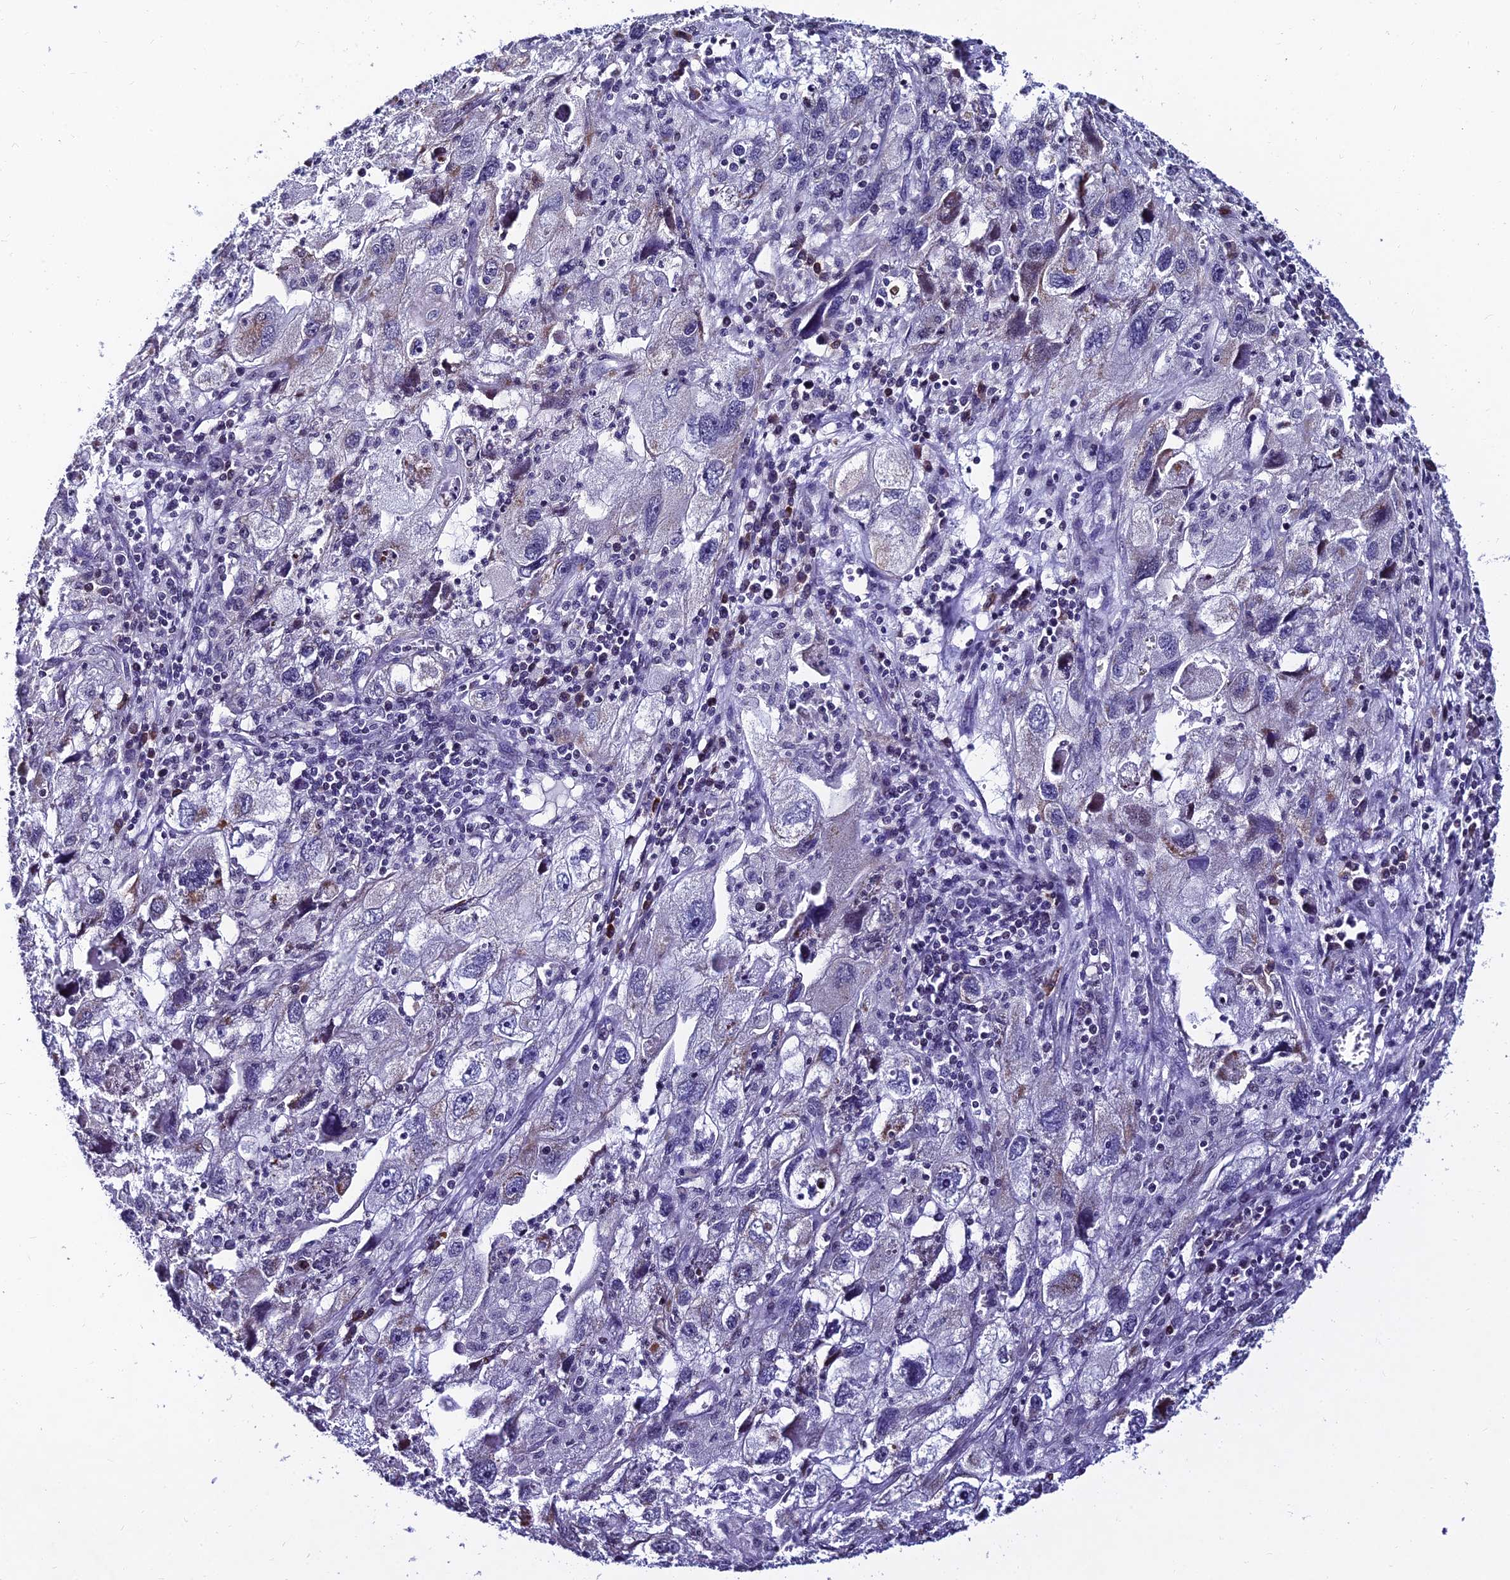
{"staining": {"intensity": "negative", "quantity": "none", "location": "none"}, "tissue": "endometrial cancer", "cell_type": "Tumor cells", "image_type": "cancer", "snomed": [{"axis": "morphology", "description": "Adenocarcinoma, NOS"}, {"axis": "topography", "description": "Endometrium"}], "caption": "Immunohistochemical staining of human endometrial adenocarcinoma displays no significant staining in tumor cells.", "gene": "CDNF", "patient": {"sex": "female", "age": 49}}